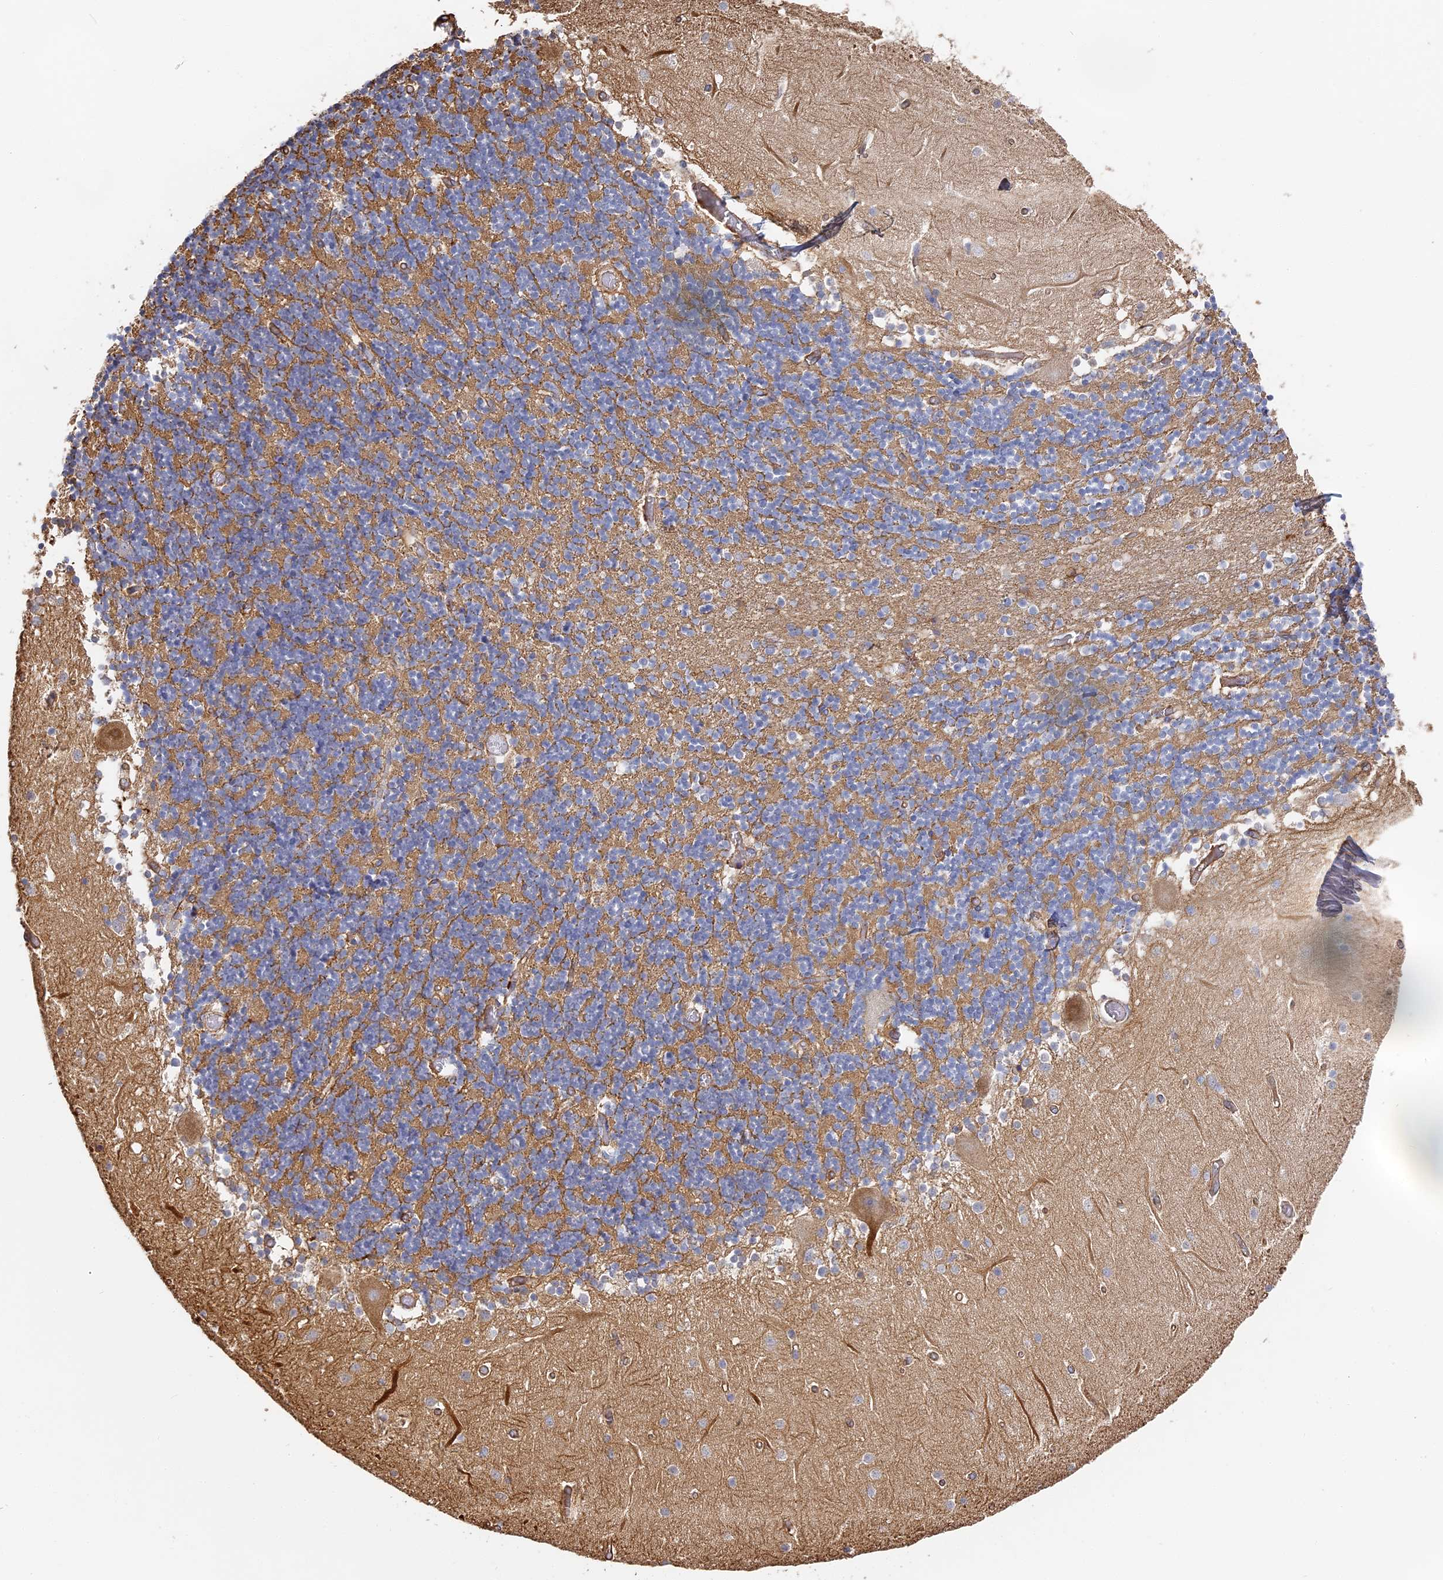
{"staining": {"intensity": "negative", "quantity": "none", "location": "none"}, "tissue": "cerebellum", "cell_type": "Cells in granular layer", "image_type": "normal", "snomed": [{"axis": "morphology", "description": "Normal tissue, NOS"}, {"axis": "topography", "description": "Cerebellum"}], "caption": "The immunohistochemistry image has no significant staining in cells in granular layer of cerebellum. (DAB immunohistochemistry visualized using brightfield microscopy, high magnification).", "gene": "CCDC30", "patient": {"sex": "female", "age": 28}}